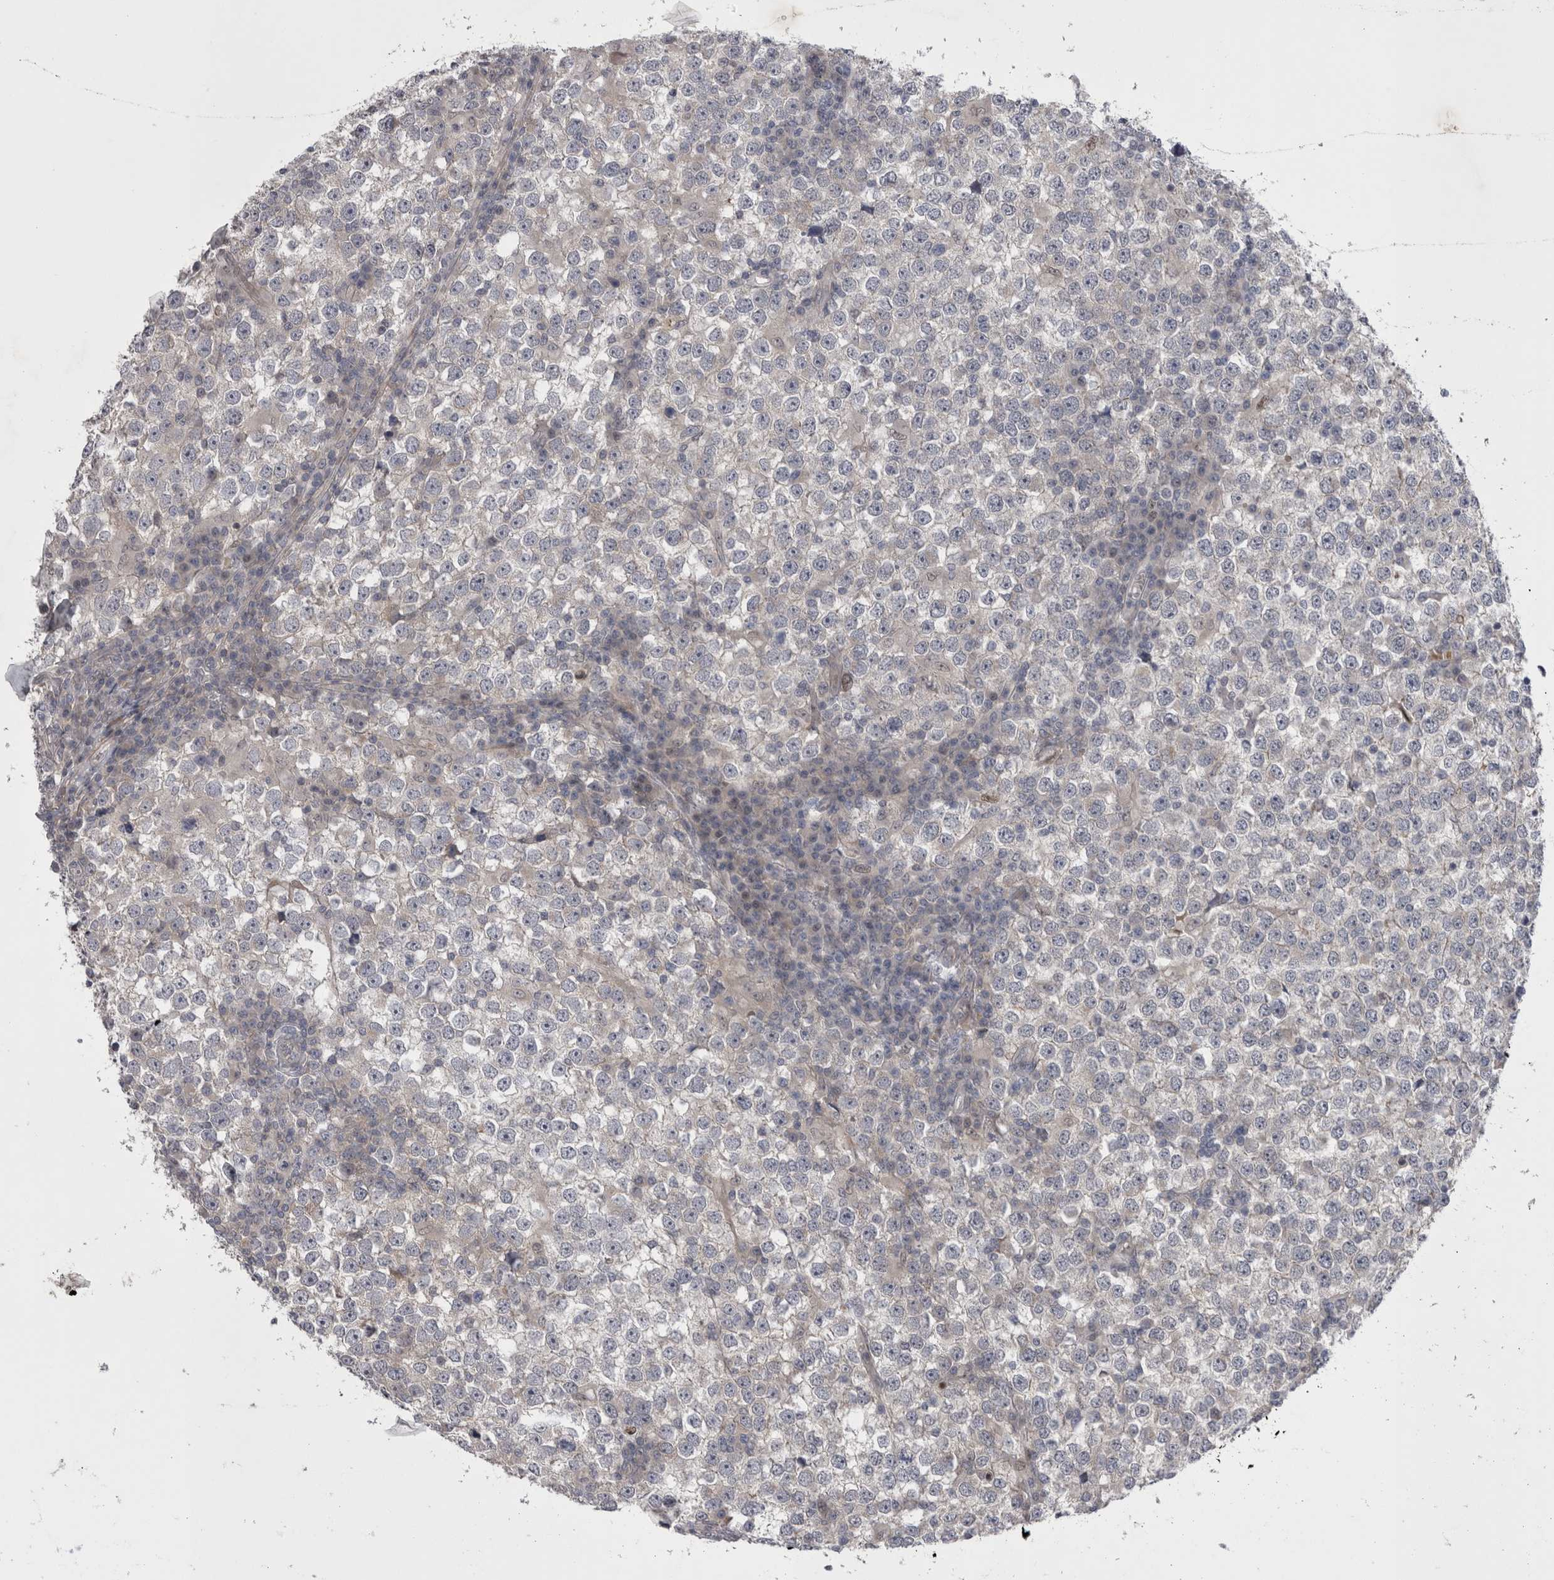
{"staining": {"intensity": "negative", "quantity": "none", "location": "none"}, "tissue": "testis cancer", "cell_type": "Tumor cells", "image_type": "cancer", "snomed": [{"axis": "morphology", "description": "Seminoma, NOS"}, {"axis": "topography", "description": "Testis"}], "caption": "IHC micrograph of human testis cancer stained for a protein (brown), which demonstrates no expression in tumor cells.", "gene": "NENF", "patient": {"sex": "male", "age": 65}}